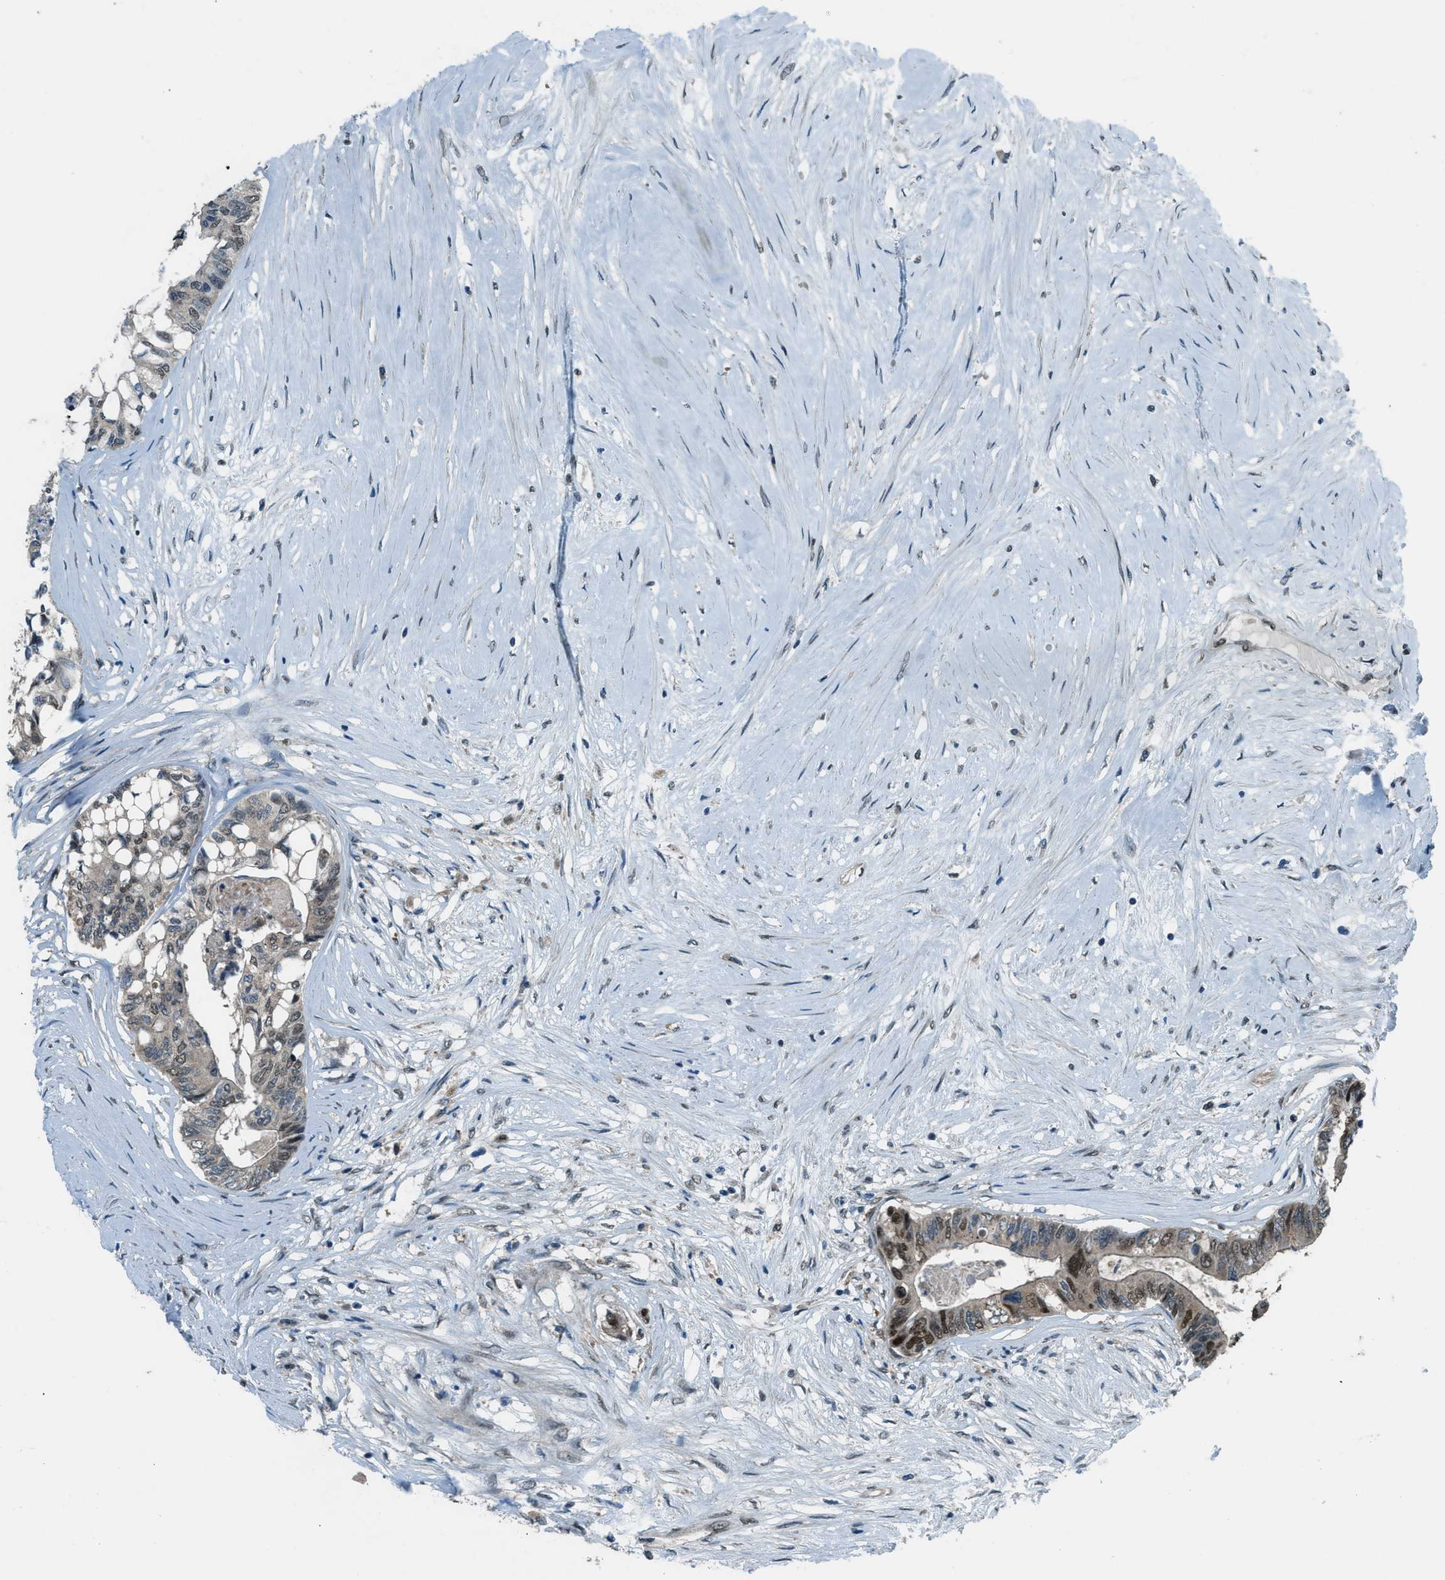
{"staining": {"intensity": "weak", "quantity": "25%-75%", "location": "nuclear"}, "tissue": "colorectal cancer", "cell_type": "Tumor cells", "image_type": "cancer", "snomed": [{"axis": "morphology", "description": "Adenocarcinoma, NOS"}, {"axis": "topography", "description": "Rectum"}], "caption": "Colorectal cancer (adenocarcinoma) was stained to show a protein in brown. There is low levels of weak nuclear staining in about 25%-75% of tumor cells.", "gene": "NPEPL1", "patient": {"sex": "male", "age": 63}}